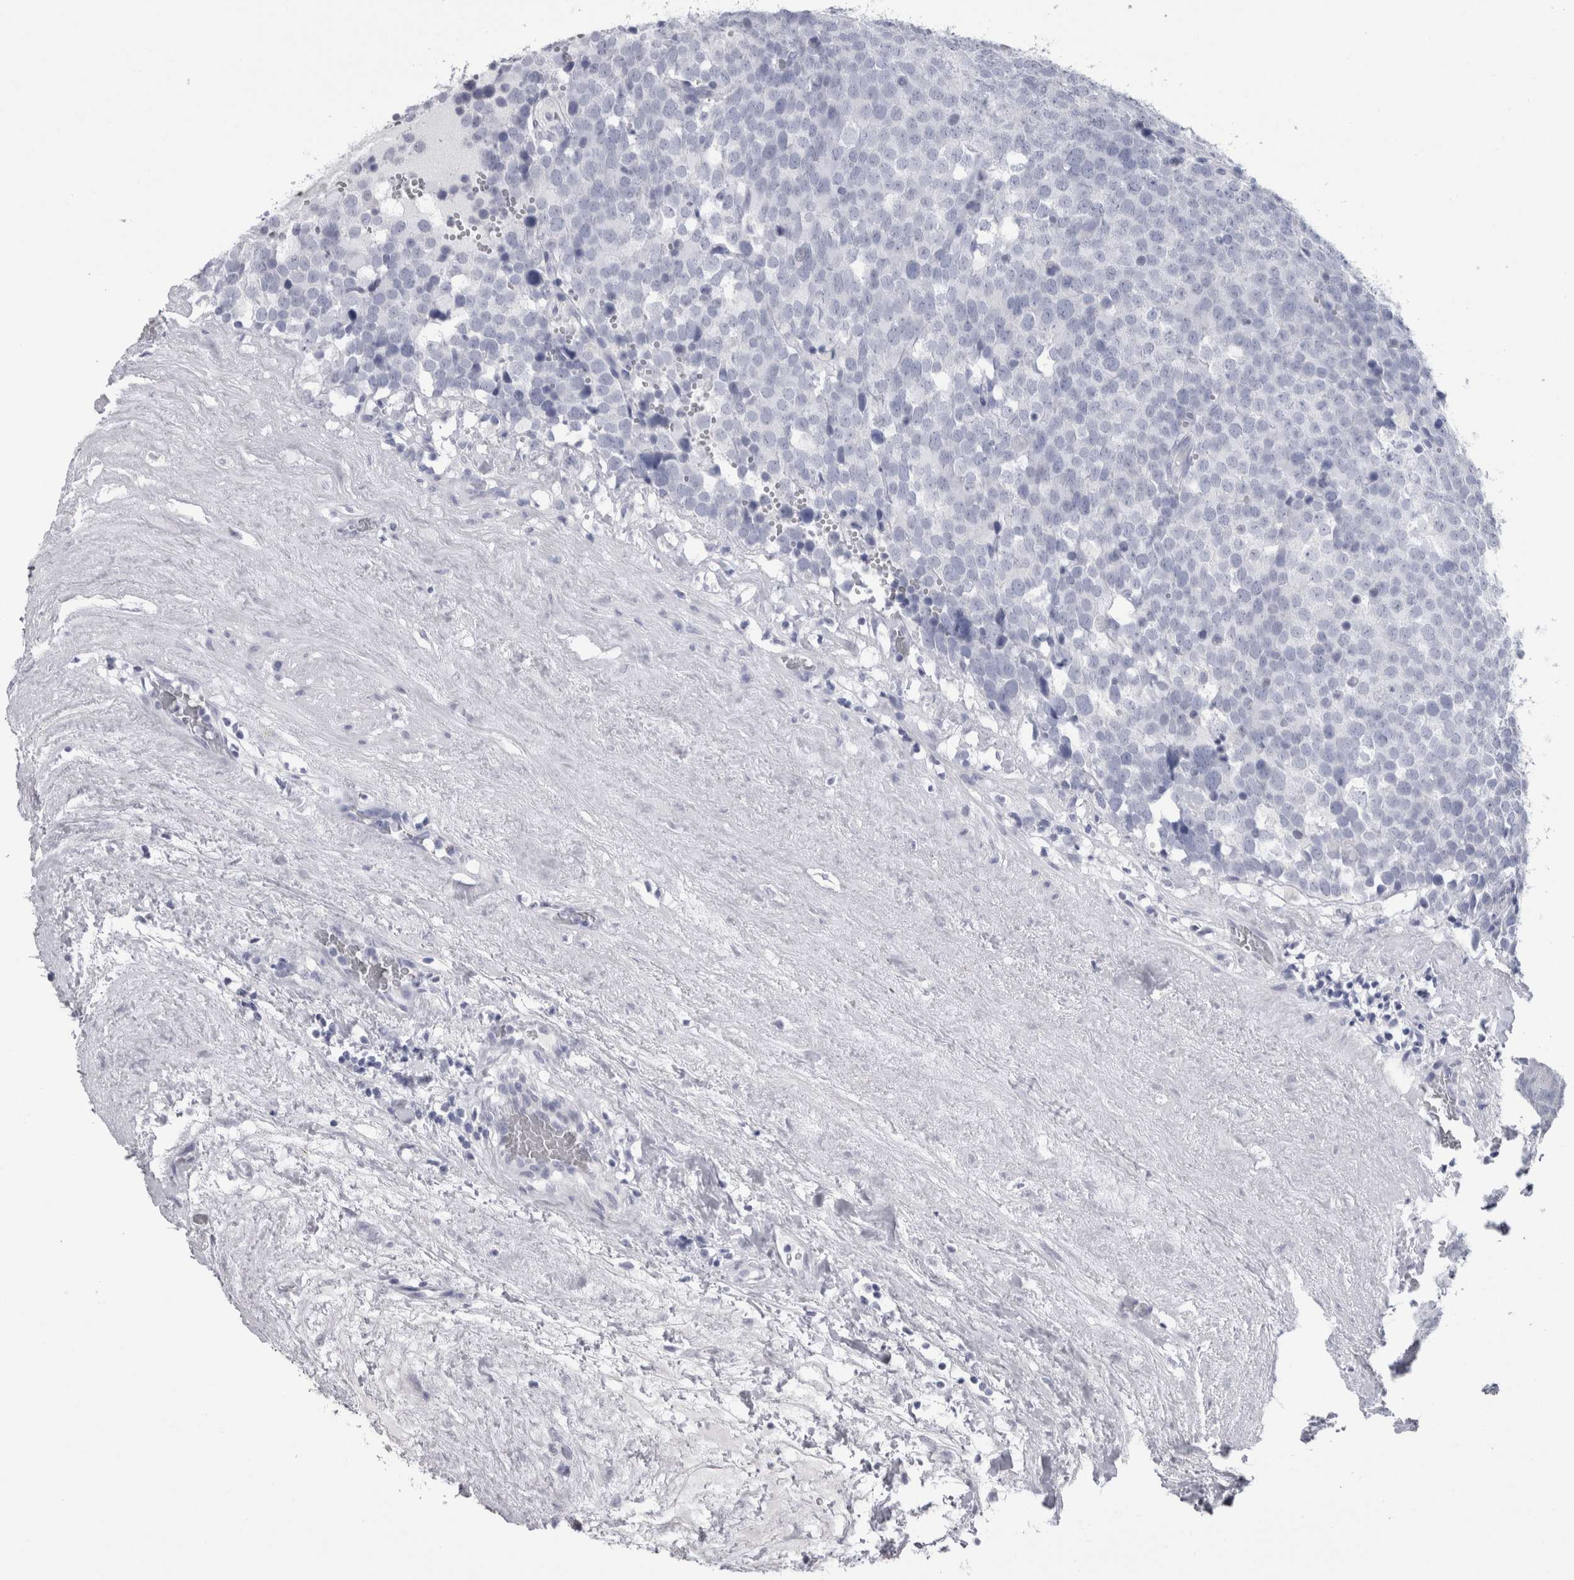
{"staining": {"intensity": "negative", "quantity": "none", "location": "none"}, "tissue": "testis cancer", "cell_type": "Tumor cells", "image_type": "cancer", "snomed": [{"axis": "morphology", "description": "Seminoma, NOS"}, {"axis": "topography", "description": "Testis"}], "caption": "Tumor cells are negative for protein expression in human testis cancer (seminoma).", "gene": "PTH", "patient": {"sex": "male", "age": 71}}